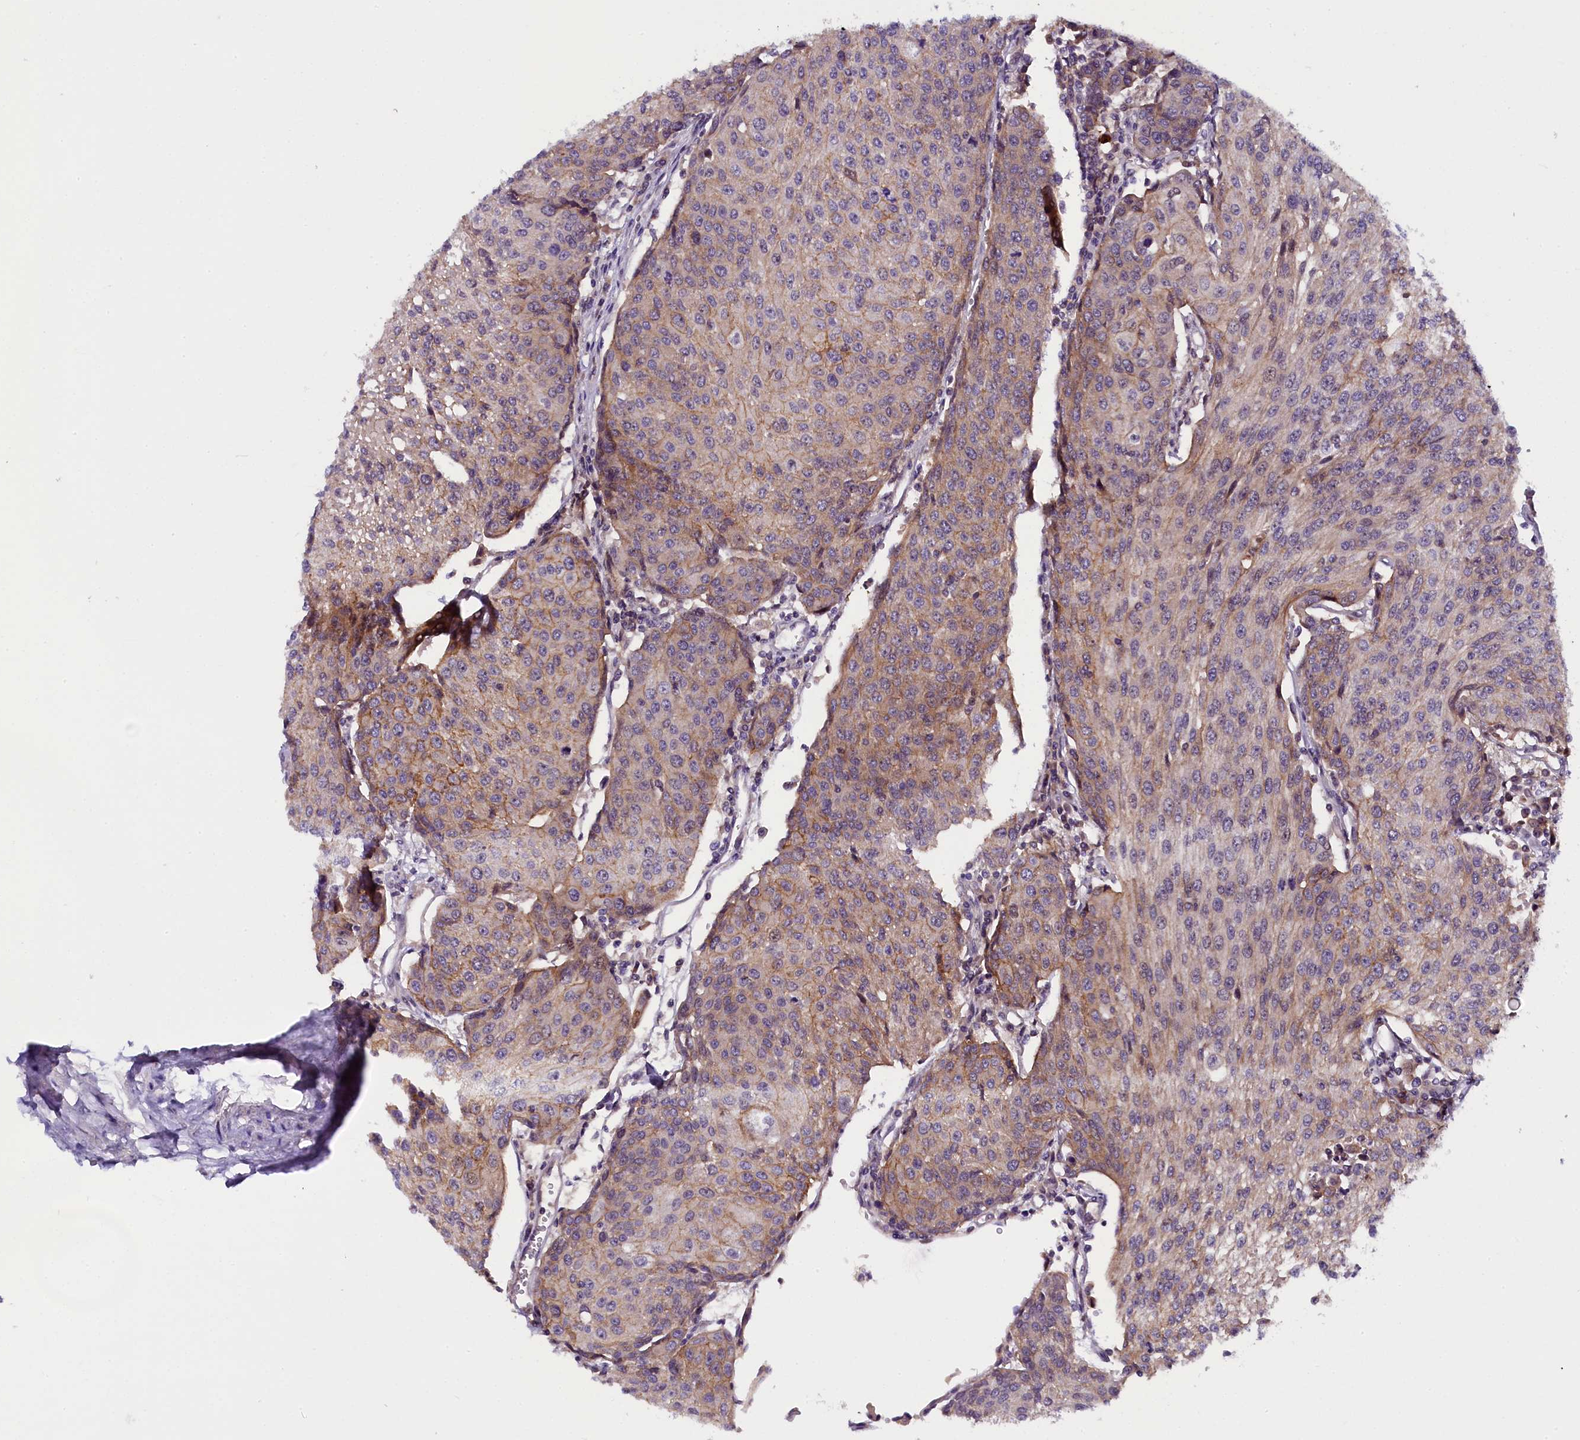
{"staining": {"intensity": "weak", "quantity": "25%-75%", "location": "cytoplasmic/membranous"}, "tissue": "urothelial cancer", "cell_type": "Tumor cells", "image_type": "cancer", "snomed": [{"axis": "morphology", "description": "Urothelial carcinoma, High grade"}, {"axis": "topography", "description": "Urinary bladder"}], "caption": "A brown stain highlights weak cytoplasmic/membranous positivity of a protein in human urothelial carcinoma (high-grade) tumor cells. The staining was performed using DAB, with brown indicating positive protein expression. Nuclei are stained blue with hematoxylin.", "gene": "ENKD1", "patient": {"sex": "female", "age": 85}}